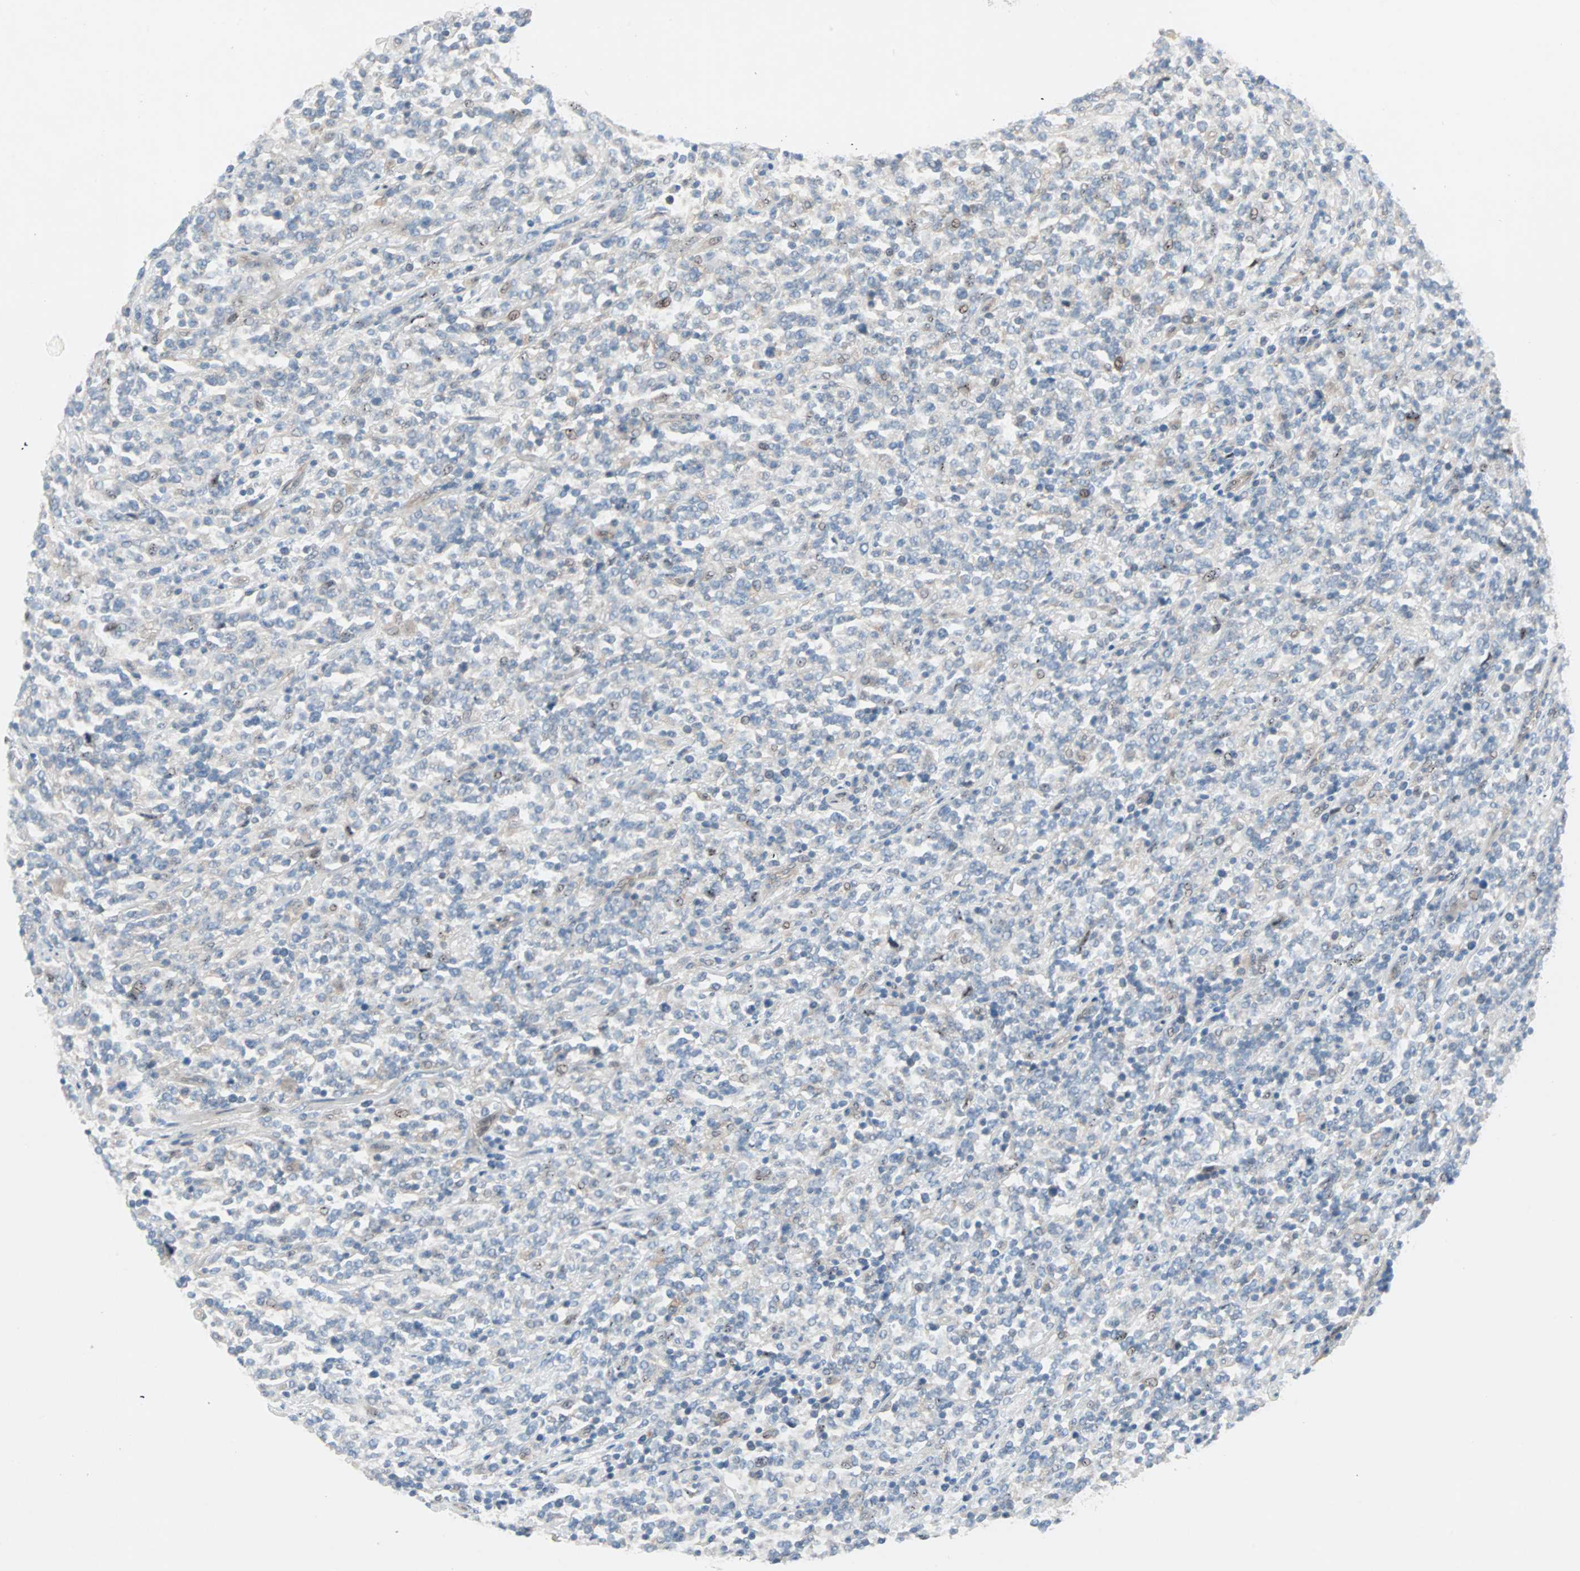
{"staining": {"intensity": "negative", "quantity": "none", "location": "none"}, "tissue": "lymphoma", "cell_type": "Tumor cells", "image_type": "cancer", "snomed": [{"axis": "morphology", "description": "Malignant lymphoma, non-Hodgkin's type, High grade"}, {"axis": "topography", "description": "Soft tissue"}], "caption": "Immunohistochemical staining of human lymphoma displays no significant positivity in tumor cells.", "gene": "CAND2", "patient": {"sex": "male", "age": 18}}